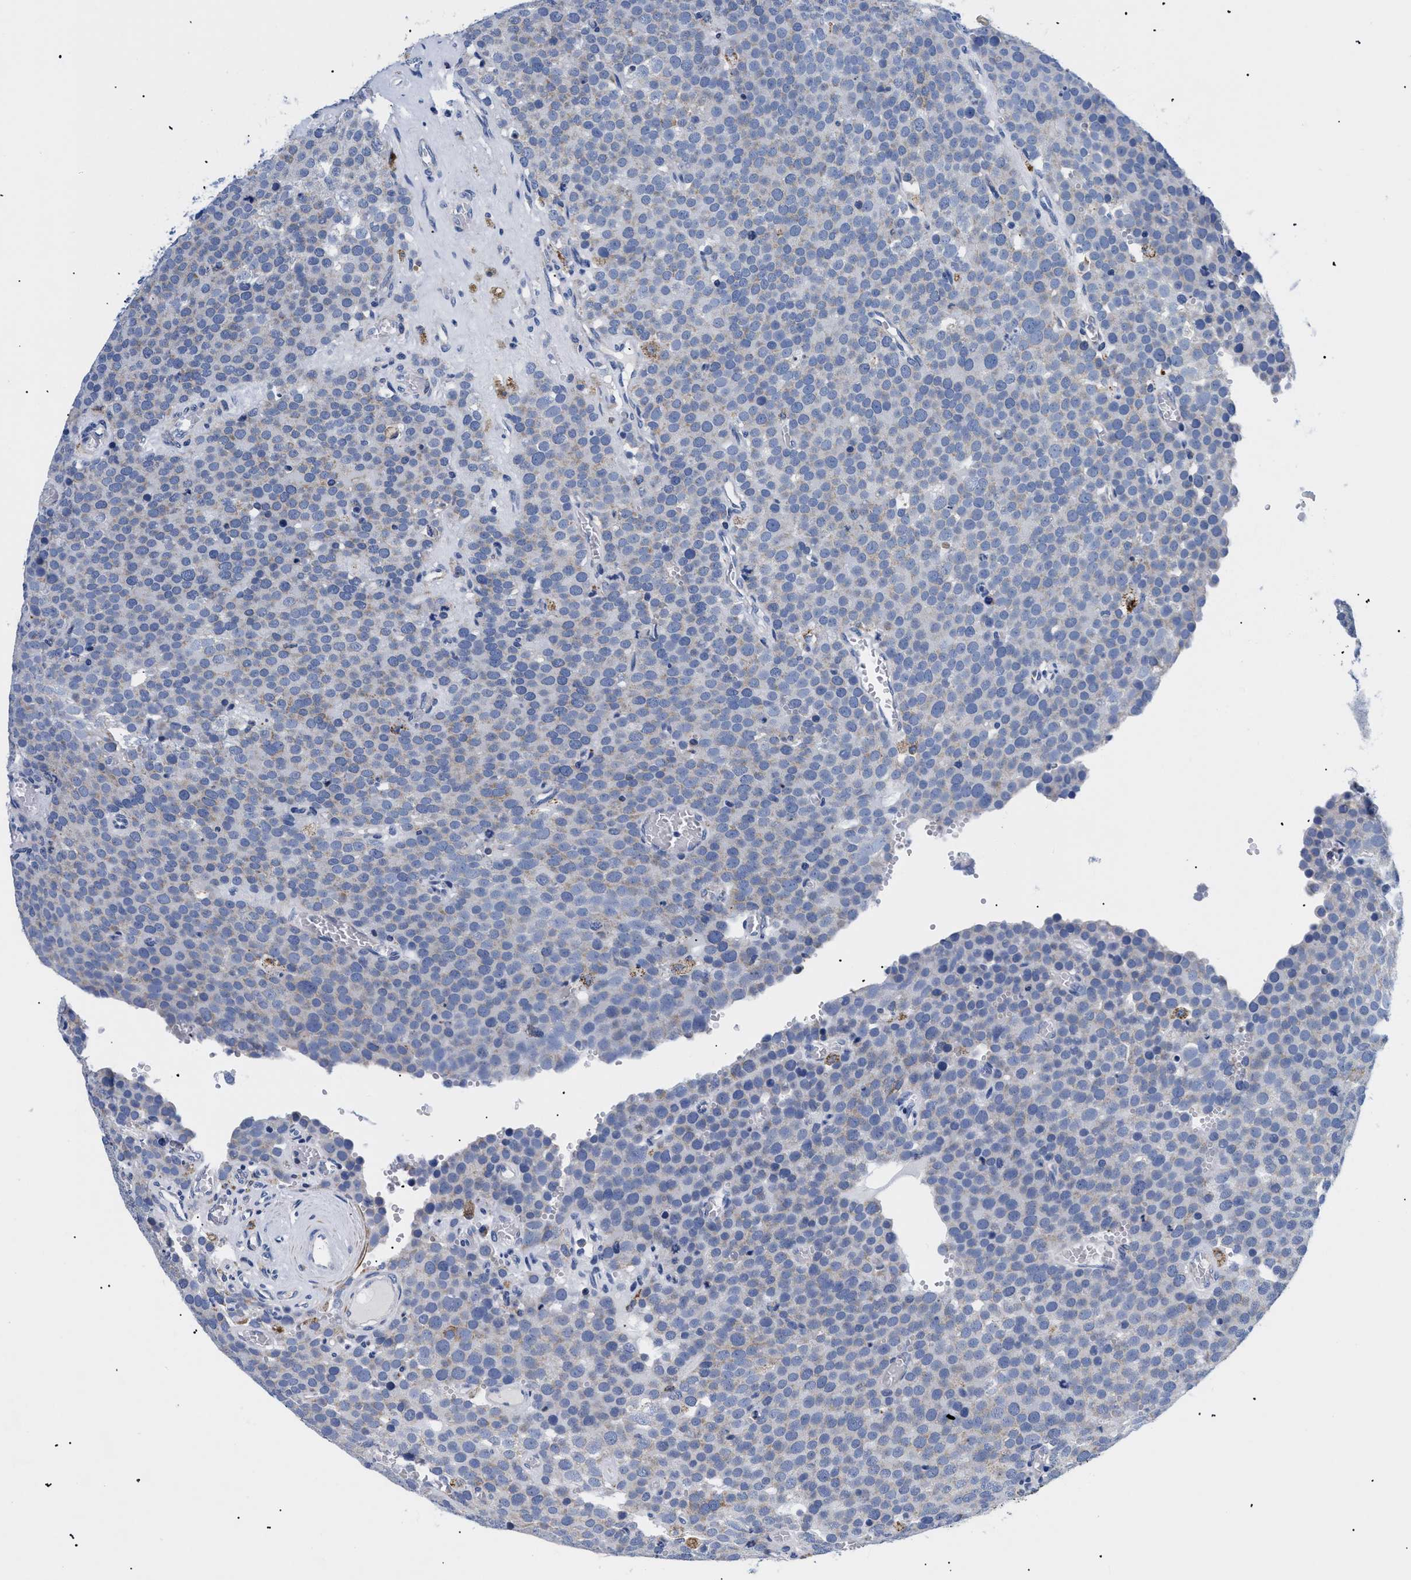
{"staining": {"intensity": "negative", "quantity": "none", "location": "none"}, "tissue": "testis cancer", "cell_type": "Tumor cells", "image_type": "cancer", "snomed": [{"axis": "morphology", "description": "Normal tissue, NOS"}, {"axis": "morphology", "description": "Seminoma, NOS"}, {"axis": "topography", "description": "Testis"}], "caption": "Seminoma (testis) was stained to show a protein in brown. There is no significant staining in tumor cells.", "gene": "GPR149", "patient": {"sex": "male", "age": 71}}